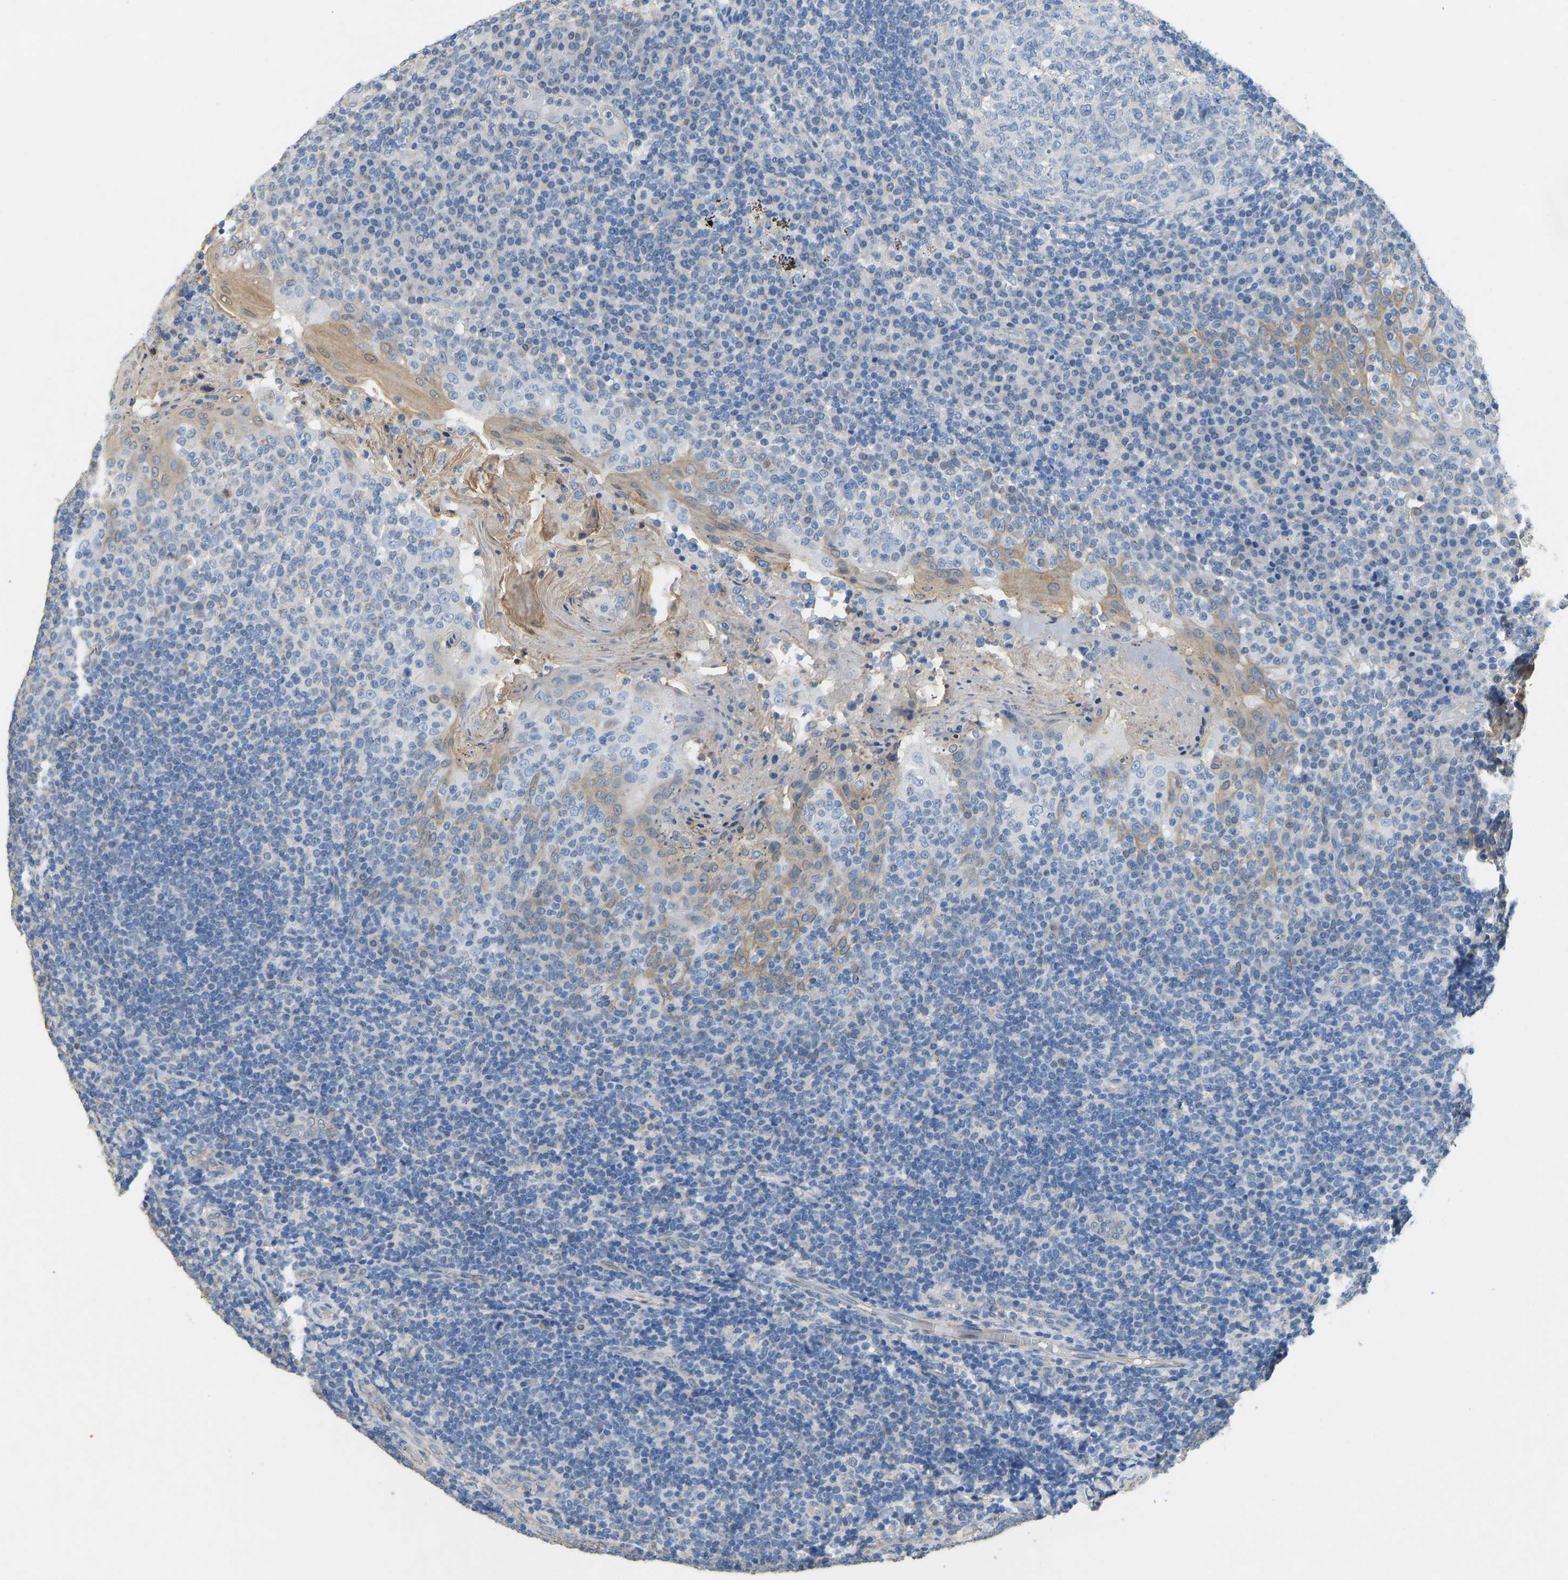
{"staining": {"intensity": "negative", "quantity": "none", "location": "none"}, "tissue": "tonsil", "cell_type": "Germinal center cells", "image_type": "normal", "snomed": [{"axis": "morphology", "description": "Normal tissue, NOS"}, {"axis": "topography", "description": "Tonsil"}], "caption": "High power microscopy micrograph of an immunohistochemistry (IHC) histopathology image of normal tonsil, revealing no significant staining in germinal center cells.", "gene": "TECTA", "patient": {"sex": "female", "age": 19}}